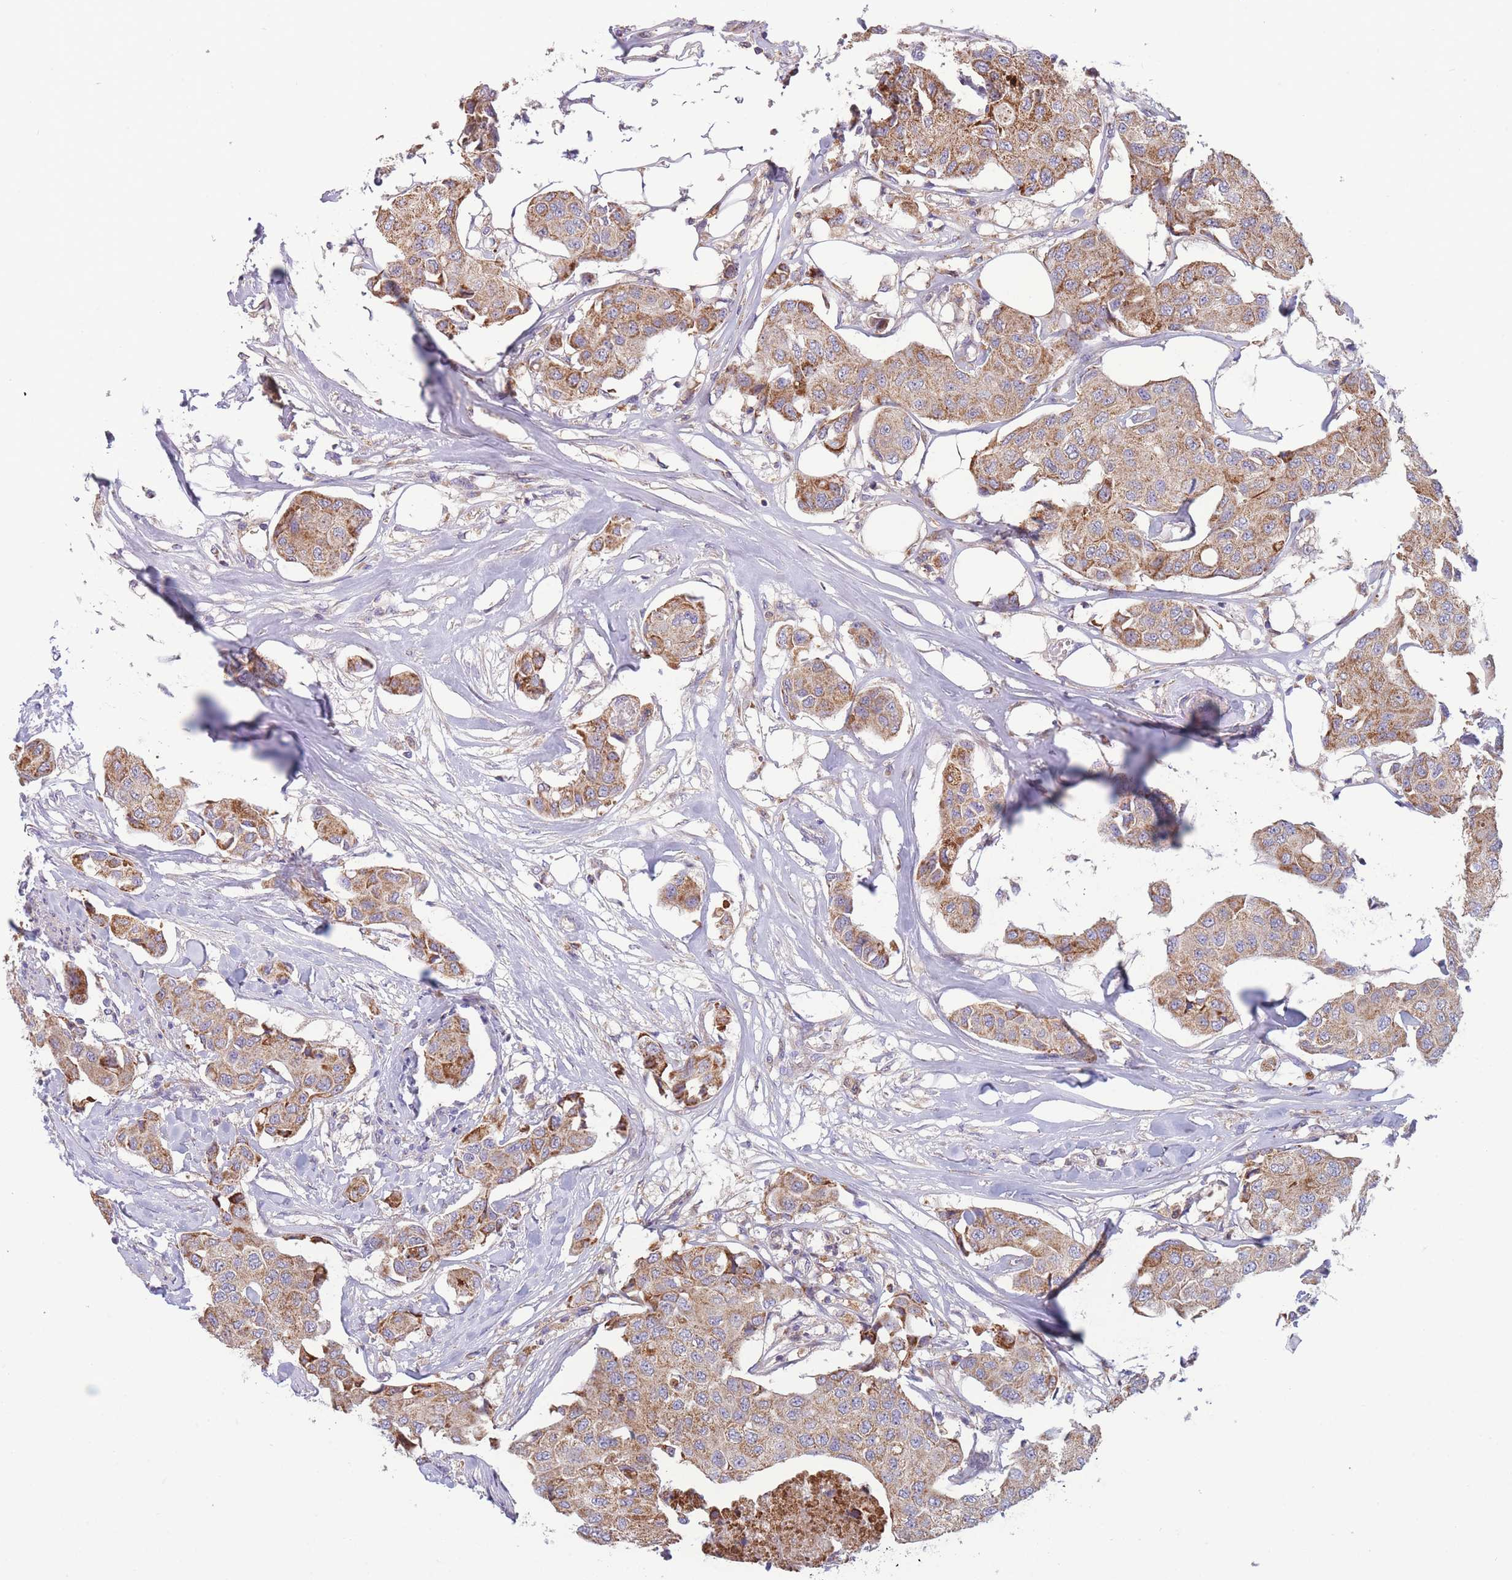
{"staining": {"intensity": "moderate", "quantity": ">75%", "location": "cytoplasmic/membranous"}, "tissue": "breast cancer", "cell_type": "Tumor cells", "image_type": "cancer", "snomed": [{"axis": "morphology", "description": "Duct carcinoma"}, {"axis": "topography", "description": "Breast"}, {"axis": "topography", "description": "Lymph node"}], "caption": "Tumor cells exhibit medium levels of moderate cytoplasmic/membranous staining in about >75% of cells in human breast cancer (infiltrating ductal carcinoma). (Brightfield microscopy of DAB IHC at high magnification).", "gene": "SLC25A42", "patient": {"sex": "female", "age": 80}}